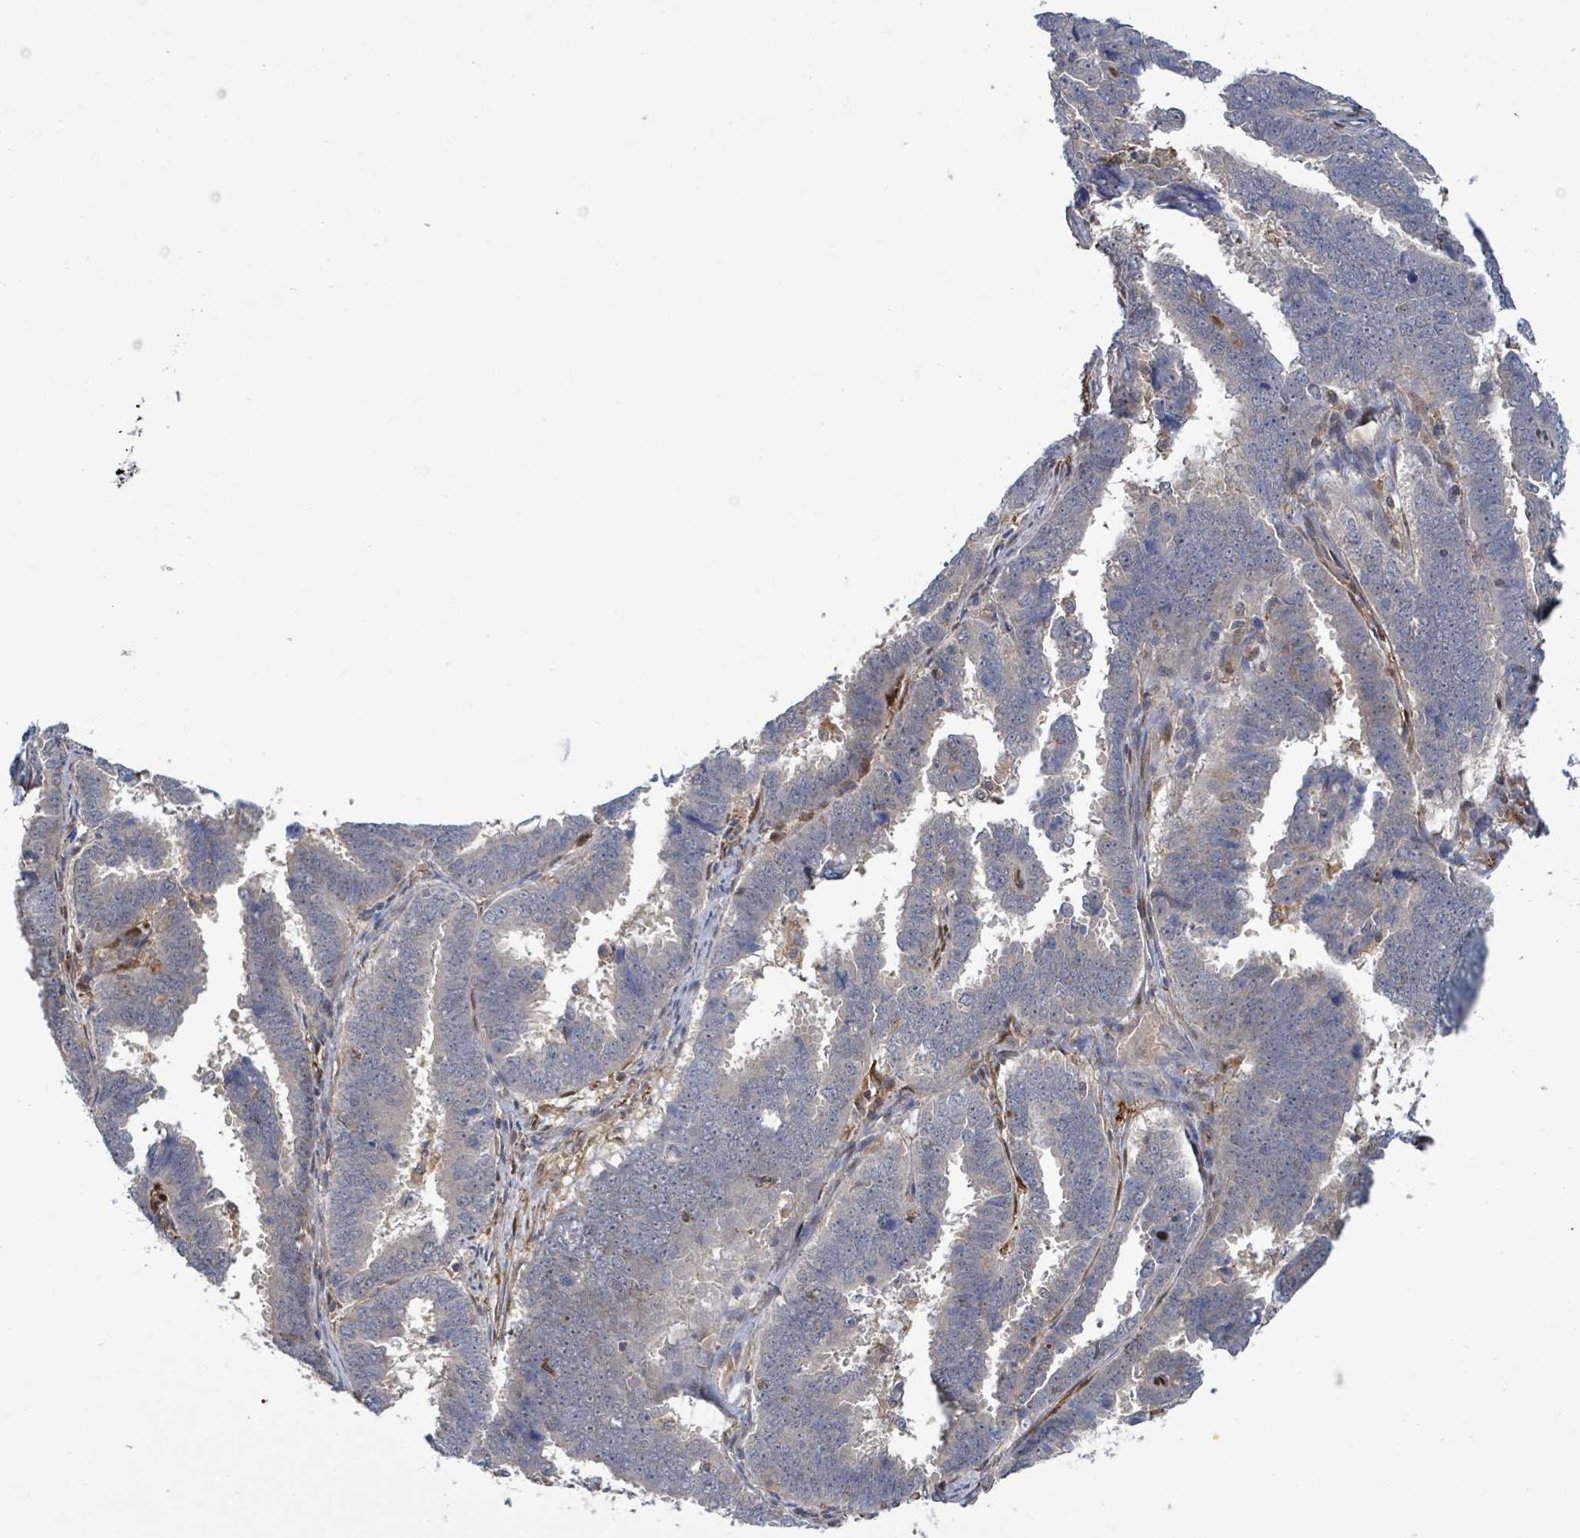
{"staining": {"intensity": "negative", "quantity": "none", "location": "none"}, "tissue": "endometrial cancer", "cell_type": "Tumor cells", "image_type": "cancer", "snomed": [{"axis": "morphology", "description": "Adenocarcinoma, NOS"}, {"axis": "topography", "description": "Endometrium"}], "caption": "A high-resolution photomicrograph shows IHC staining of adenocarcinoma (endometrial), which reveals no significant positivity in tumor cells. (DAB (3,3'-diaminobenzidine) immunohistochemistry, high magnification).", "gene": "PGAM1", "patient": {"sex": "female", "age": 75}}